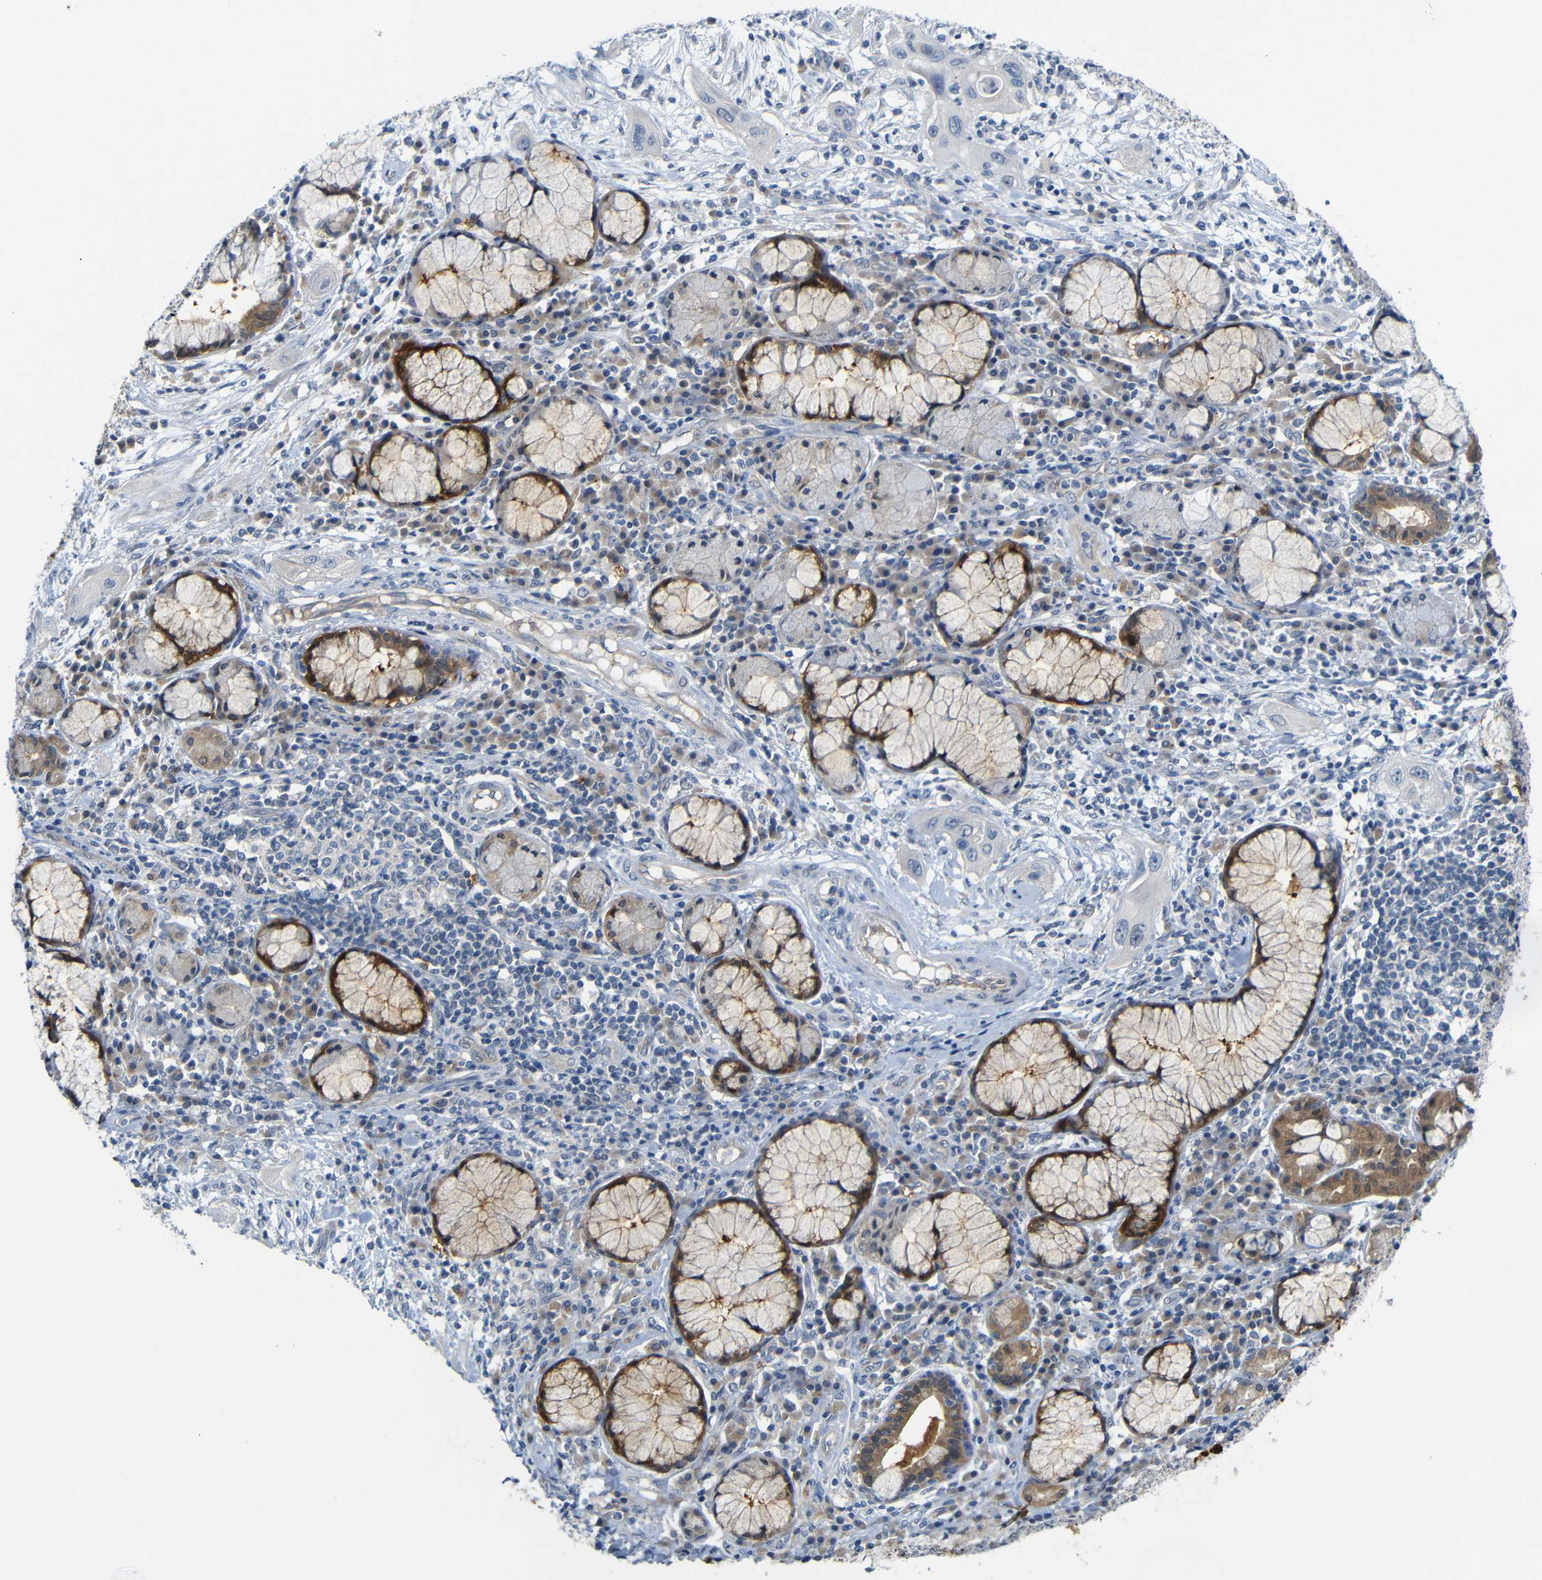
{"staining": {"intensity": "negative", "quantity": "none", "location": "none"}, "tissue": "lung cancer", "cell_type": "Tumor cells", "image_type": "cancer", "snomed": [{"axis": "morphology", "description": "Squamous cell carcinoma, NOS"}, {"axis": "topography", "description": "Lung"}], "caption": "An immunohistochemistry (IHC) histopathology image of squamous cell carcinoma (lung) is shown. There is no staining in tumor cells of squamous cell carcinoma (lung).", "gene": "TBC1D32", "patient": {"sex": "female", "age": 47}}